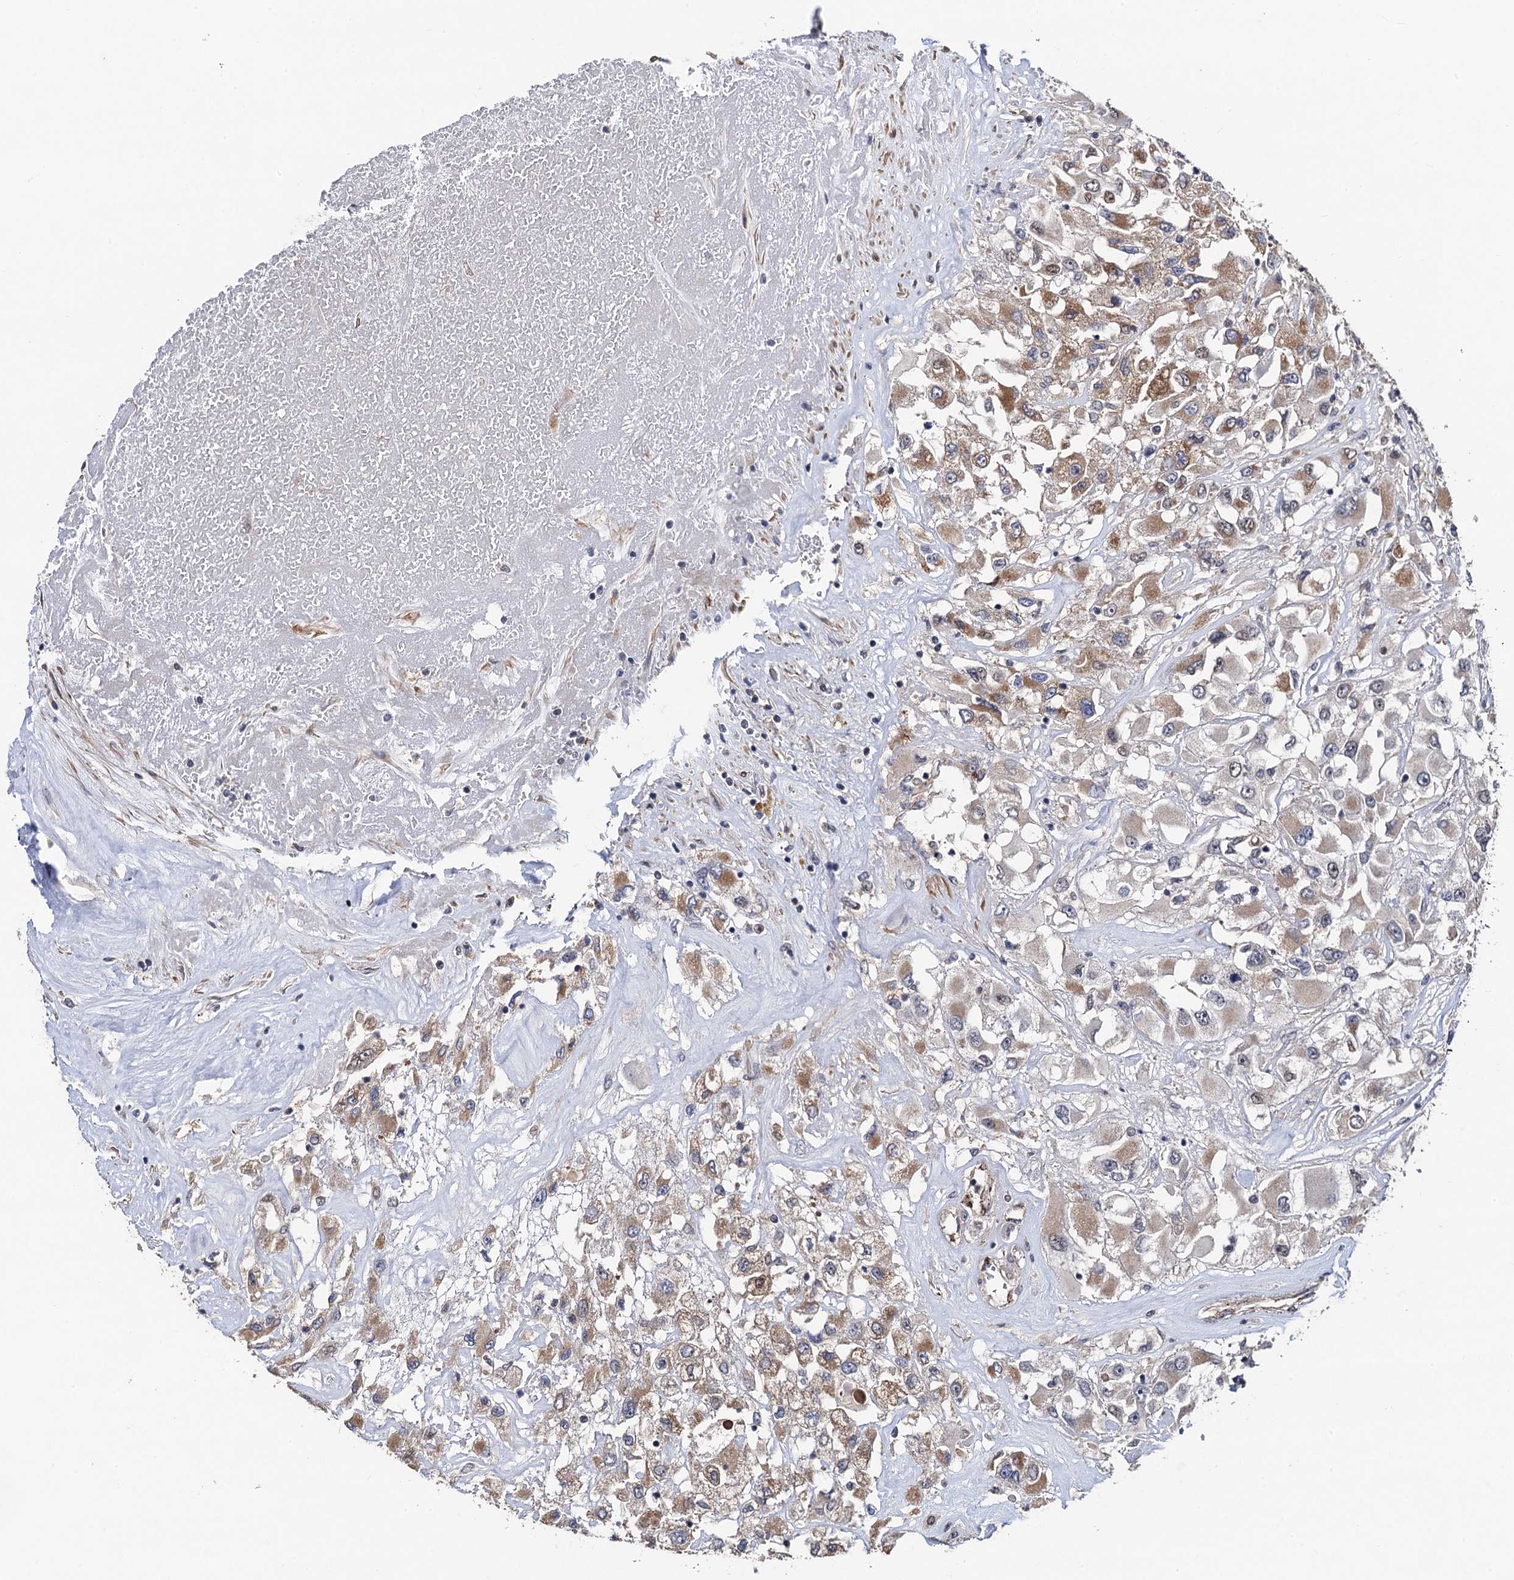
{"staining": {"intensity": "moderate", "quantity": ">75%", "location": "cytoplasmic/membranous"}, "tissue": "renal cancer", "cell_type": "Tumor cells", "image_type": "cancer", "snomed": [{"axis": "morphology", "description": "Adenocarcinoma, NOS"}, {"axis": "topography", "description": "Kidney"}], "caption": "IHC of adenocarcinoma (renal) reveals medium levels of moderate cytoplasmic/membranous positivity in about >75% of tumor cells. (brown staining indicates protein expression, while blue staining denotes nuclei).", "gene": "PPTC7", "patient": {"sex": "female", "age": 52}}